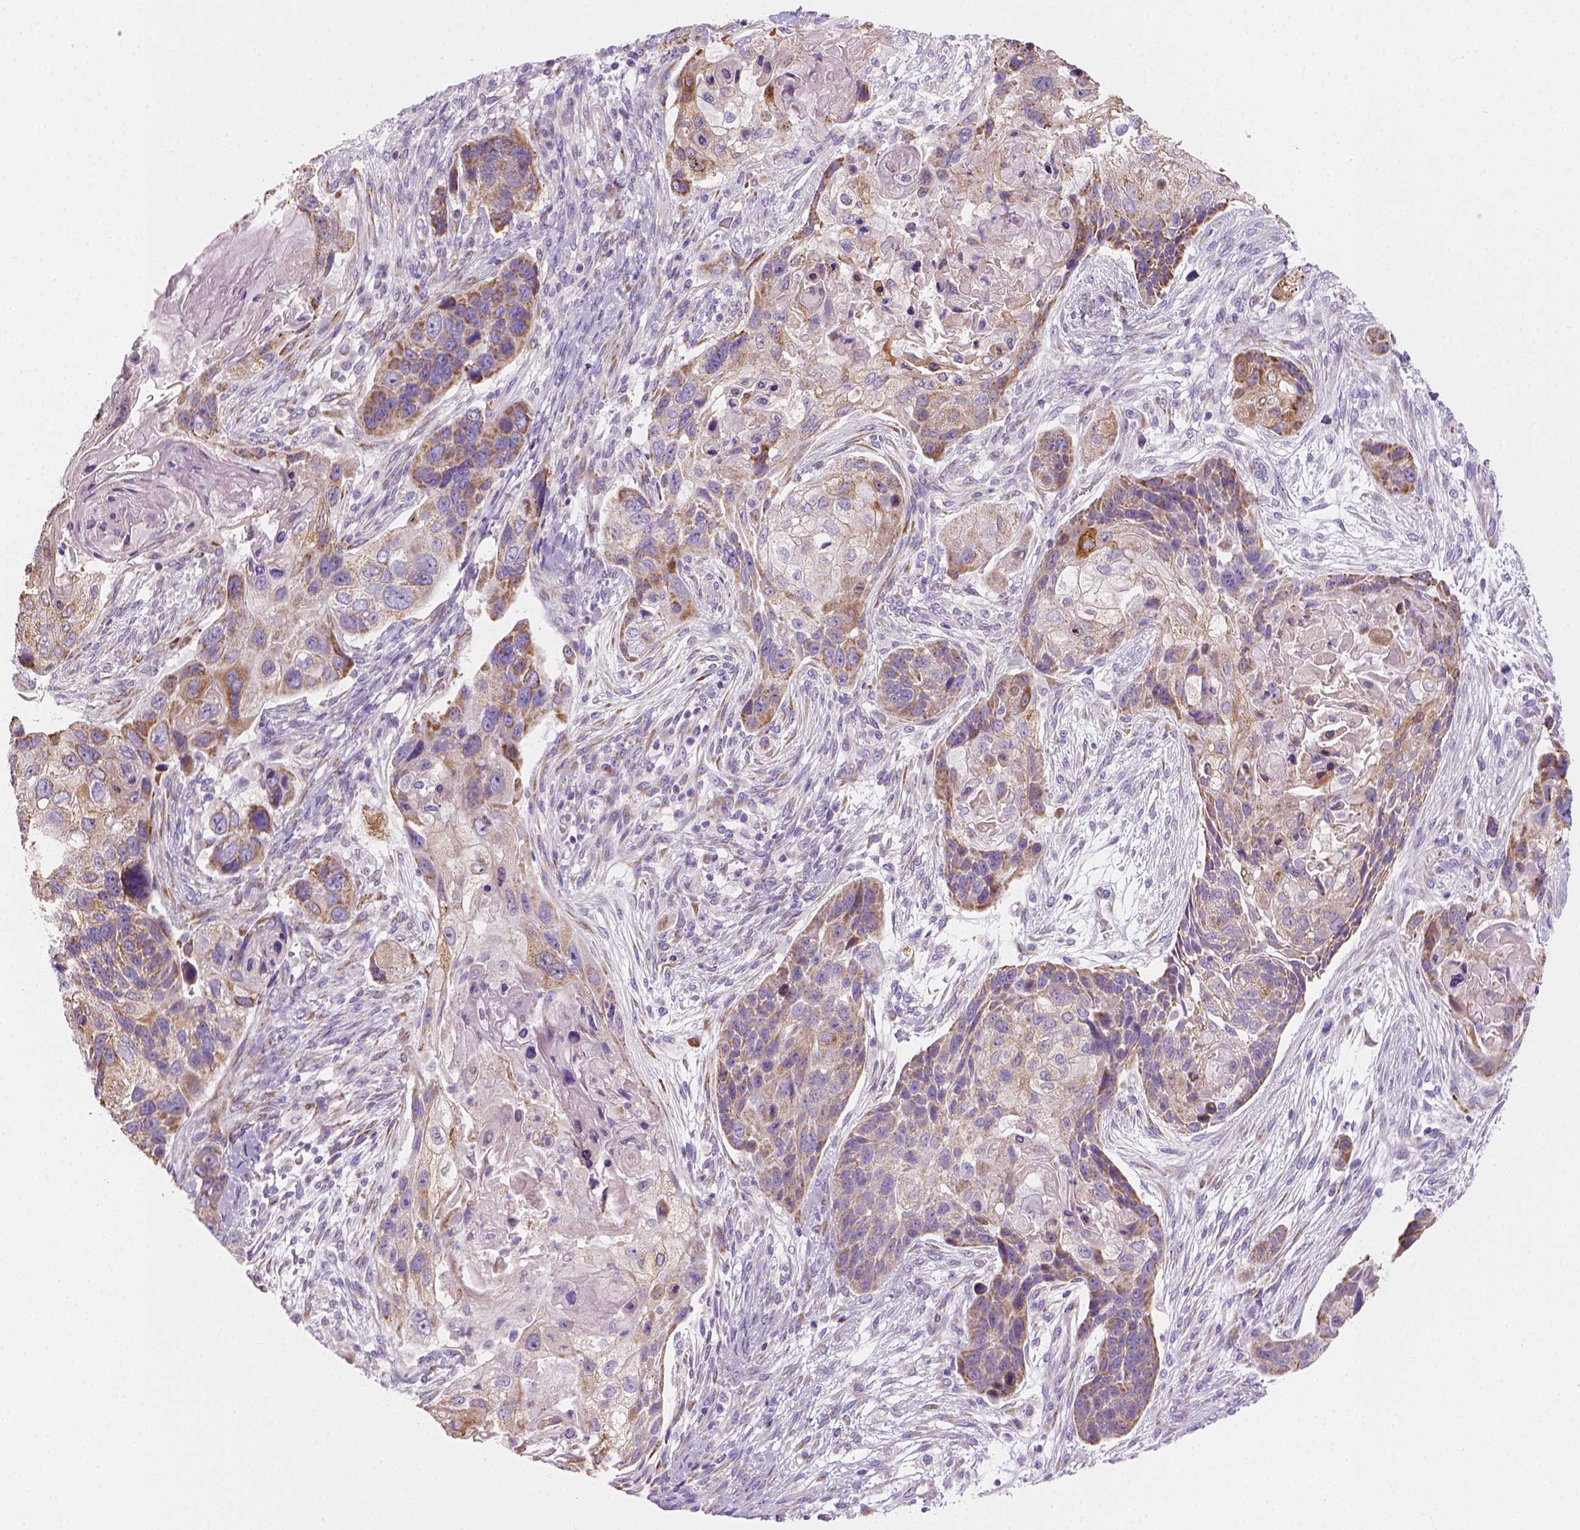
{"staining": {"intensity": "moderate", "quantity": ">75%", "location": "cytoplasmic/membranous"}, "tissue": "lung cancer", "cell_type": "Tumor cells", "image_type": "cancer", "snomed": [{"axis": "morphology", "description": "Squamous cell carcinoma, NOS"}, {"axis": "topography", "description": "Lung"}], "caption": "This is an image of immunohistochemistry (IHC) staining of squamous cell carcinoma (lung), which shows moderate expression in the cytoplasmic/membranous of tumor cells.", "gene": "CES2", "patient": {"sex": "male", "age": 69}}